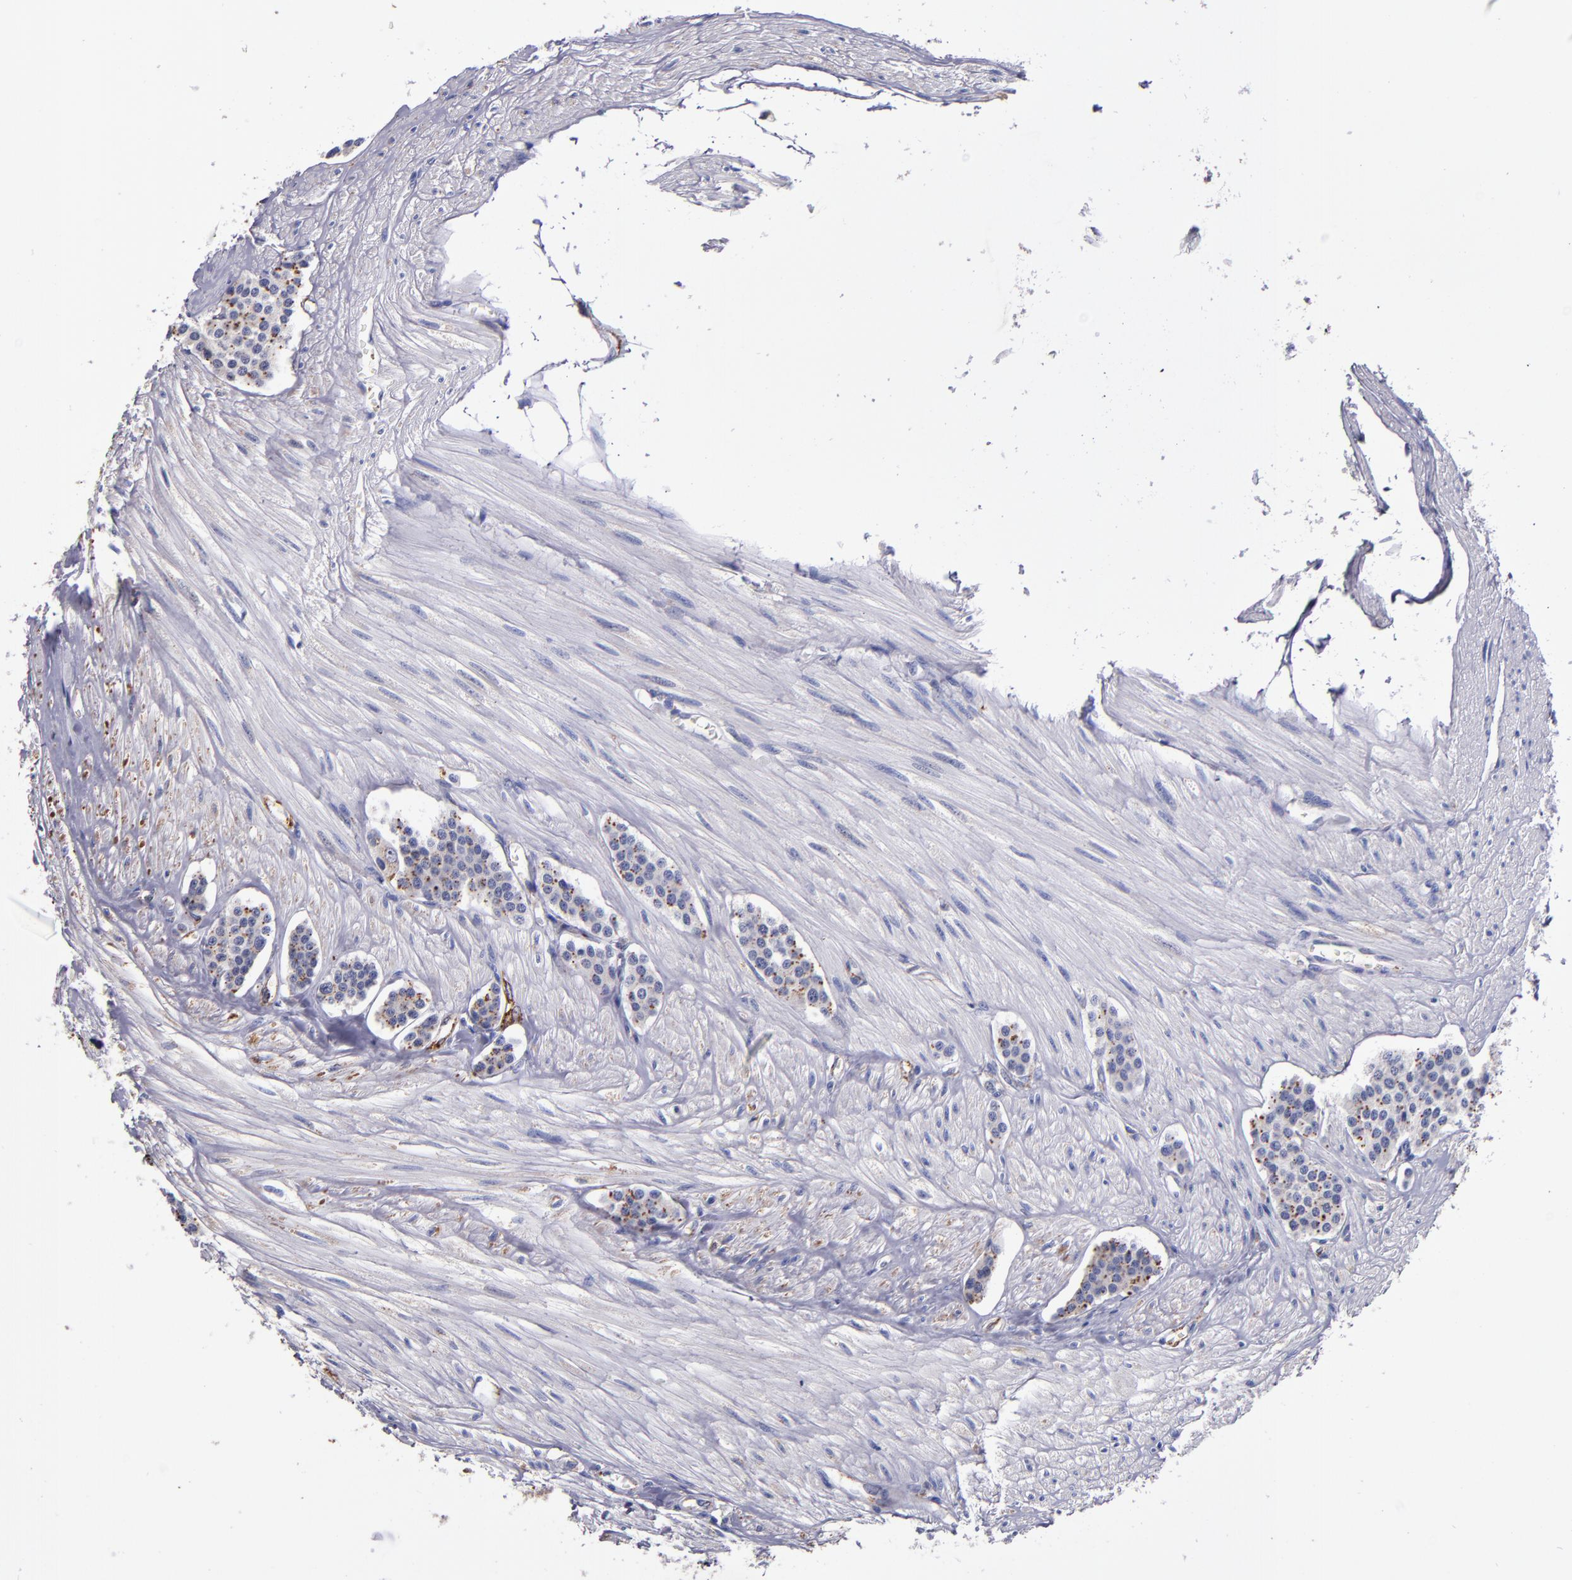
{"staining": {"intensity": "moderate", "quantity": "25%-75%", "location": "cytoplasmic/membranous"}, "tissue": "carcinoid", "cell_type": "Tumor cells", "image_type": "cancer", "snomed": [{"axis": "morphology", "description": "Carcinoid, malignant, NOS"}, {"axis": "topography", "description": "Small intestine"}], "caption": "This micrograph reveals malignant carcinoid stained with IHC to label a protein in brown. The cytoplasmic/membranous of tumor cells show moderate positivity for the protein. Nuclei are counter-stained blue.", "gene": "SELP", "patient": {"sex": "male", "age": 60}}